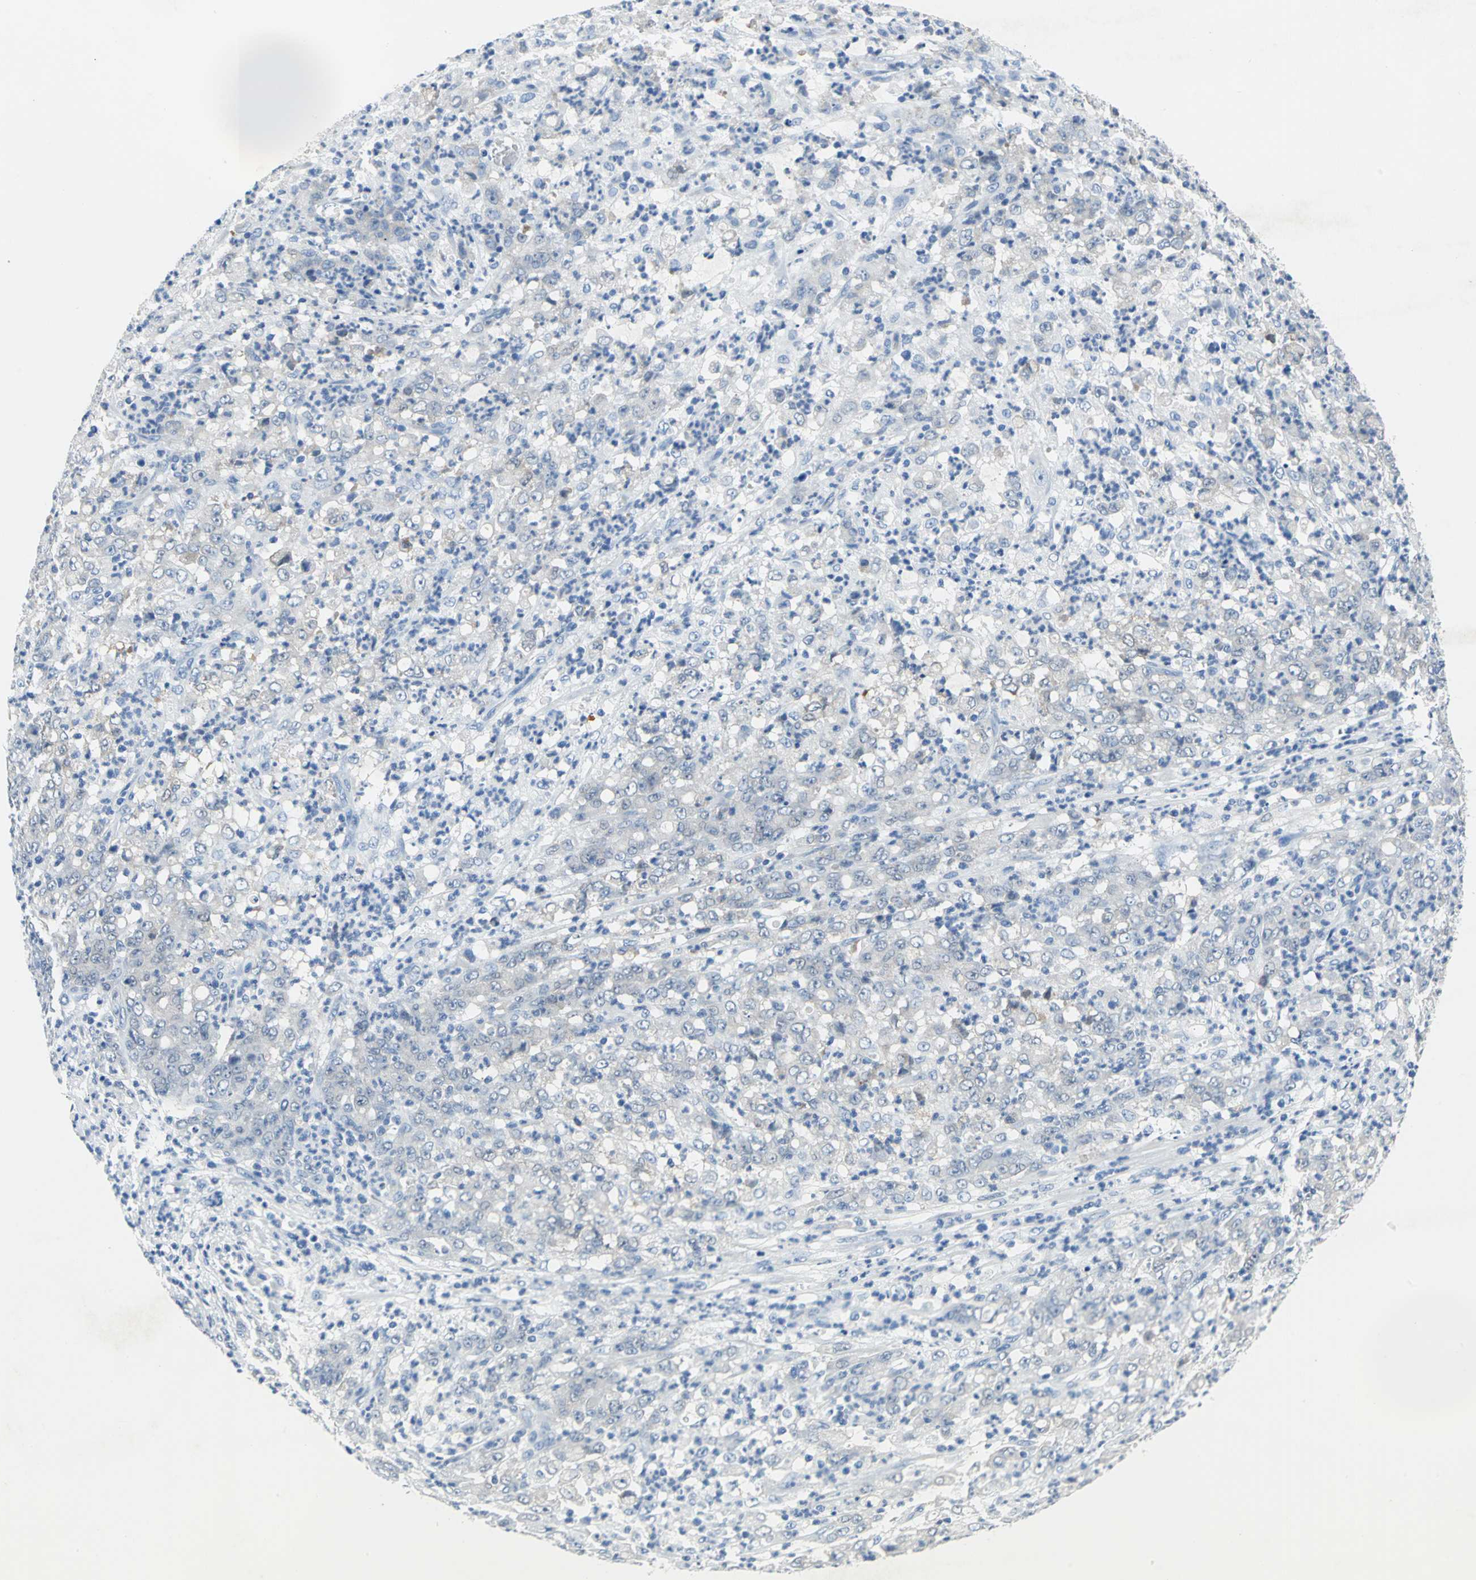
{"staining": {"intensity": "negative", "quantity": "none", "location": "none"}, "tissue": "stomach cancer", "cell_type": "Tumor cells", "image_type": "cancer", "snomed": [{"axis": "morphology", "description": "Adenocarcinoma, NOS"}, {"axis": "topography", "description": "Stomach, lower"}], "caption": "Immunohistochemical staining of adenocarcinoma (stomach) exhibits no significant expression in tumor cells. Brightfield microscopy of immunohistochemistry stained with DAB (3,3'-diaminobenzidine) (brown) and hematoxylin (blue), captured at high magnification.", "gene": "SFN", "patient": {"sex": "female", "age": 71}}